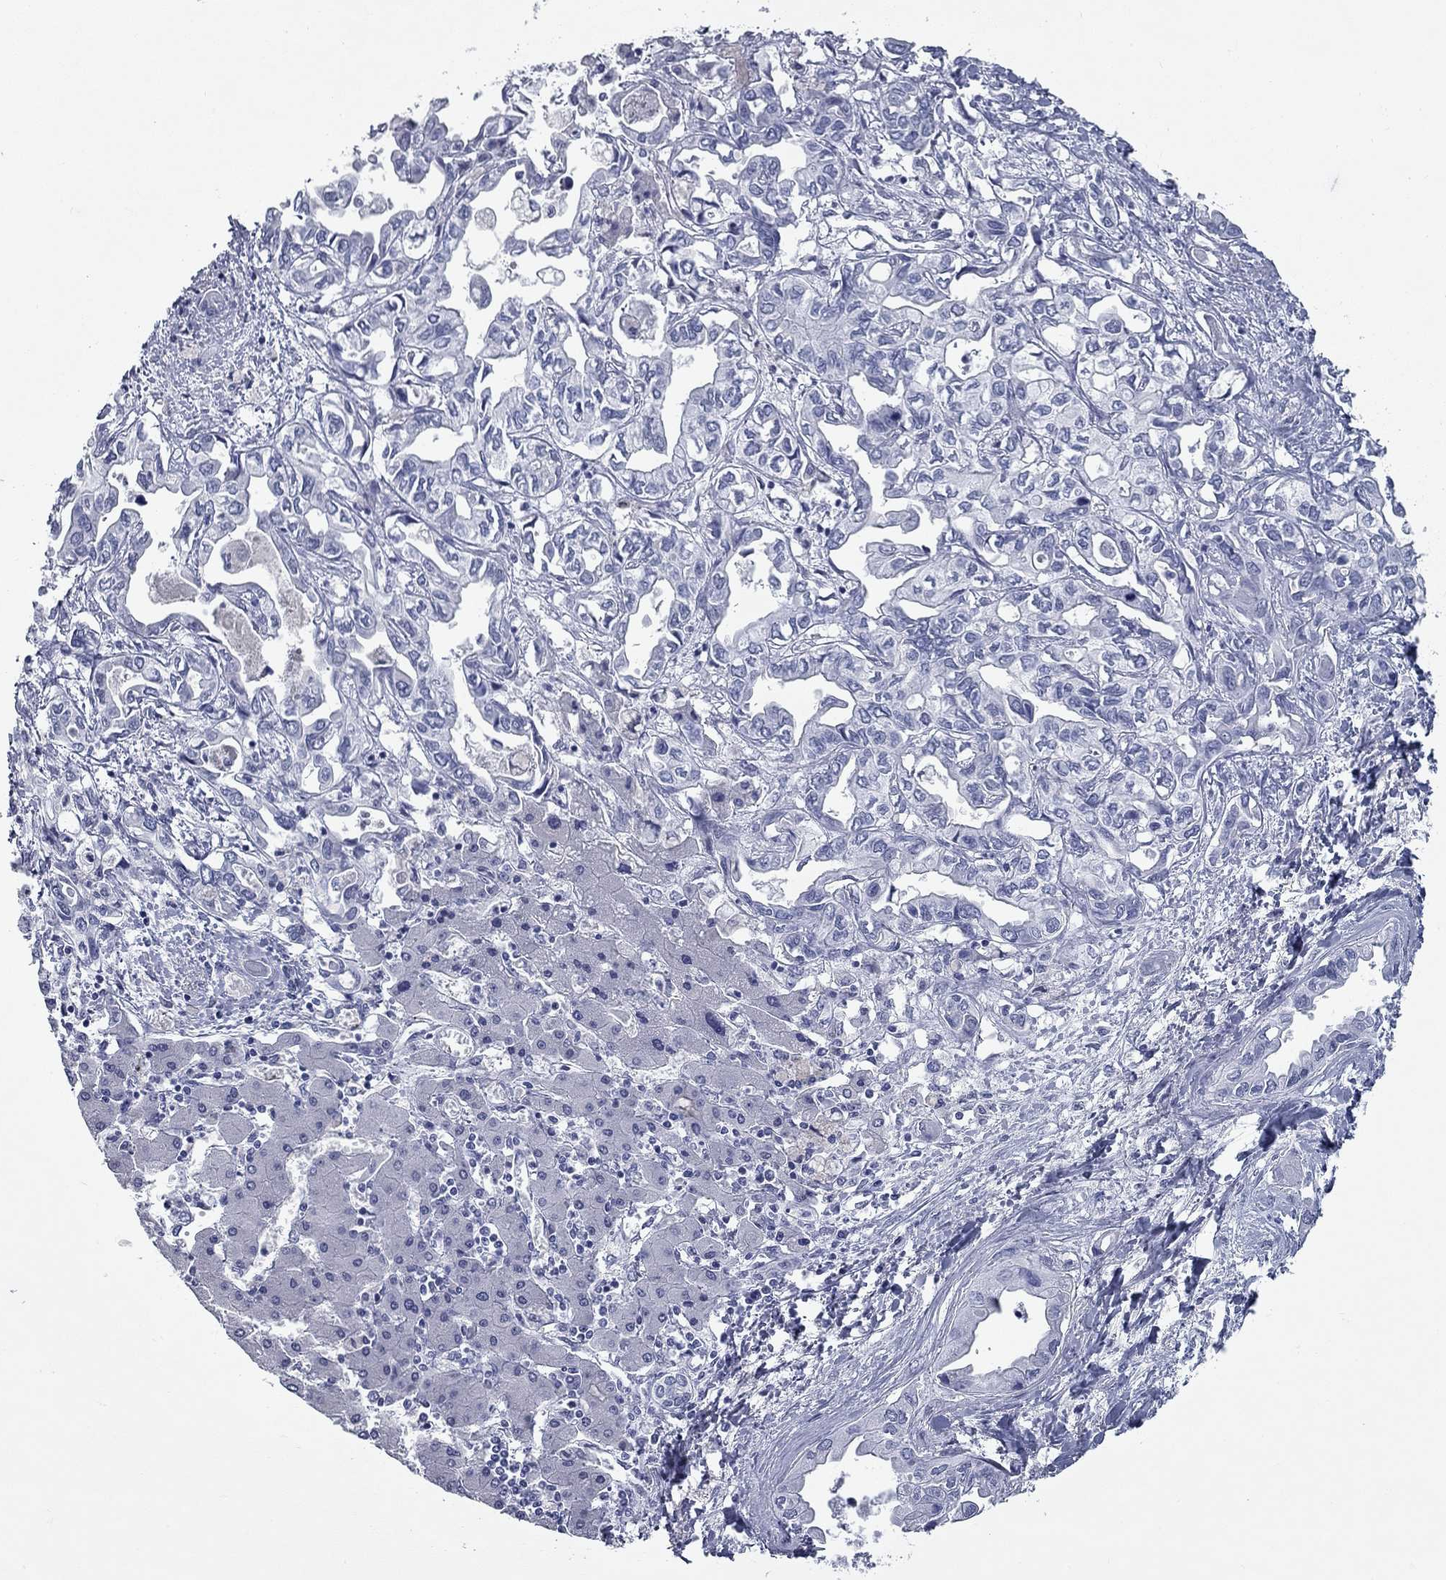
{"staining": {"intensity": "negative", "quantity": "none", "location": "none"}, "tissue": "liver cancer", "cell_type": "Tumor cells", "image_type": "cancer", "snomed": [{"axis": "morphology", "description": "Cholangiocarcinoma"}, {"axis": "topography", "description": "Liver"}], "caption": "Immunohistochemistry (IHC) histopathology image of neoplastic tissue: human liver cholangiocarcinoma stained with DAB displays no significant protein expression in tumor cells. Brightfield microscopy of immunohistochemistry (IHC) stained with DAB (3,3'-diaminobenzidine) (brown) and hematoxylin (blue), captured at high magnification.", "gene": "ASF1B", "patient": {"sex": "female", "age": 64}}